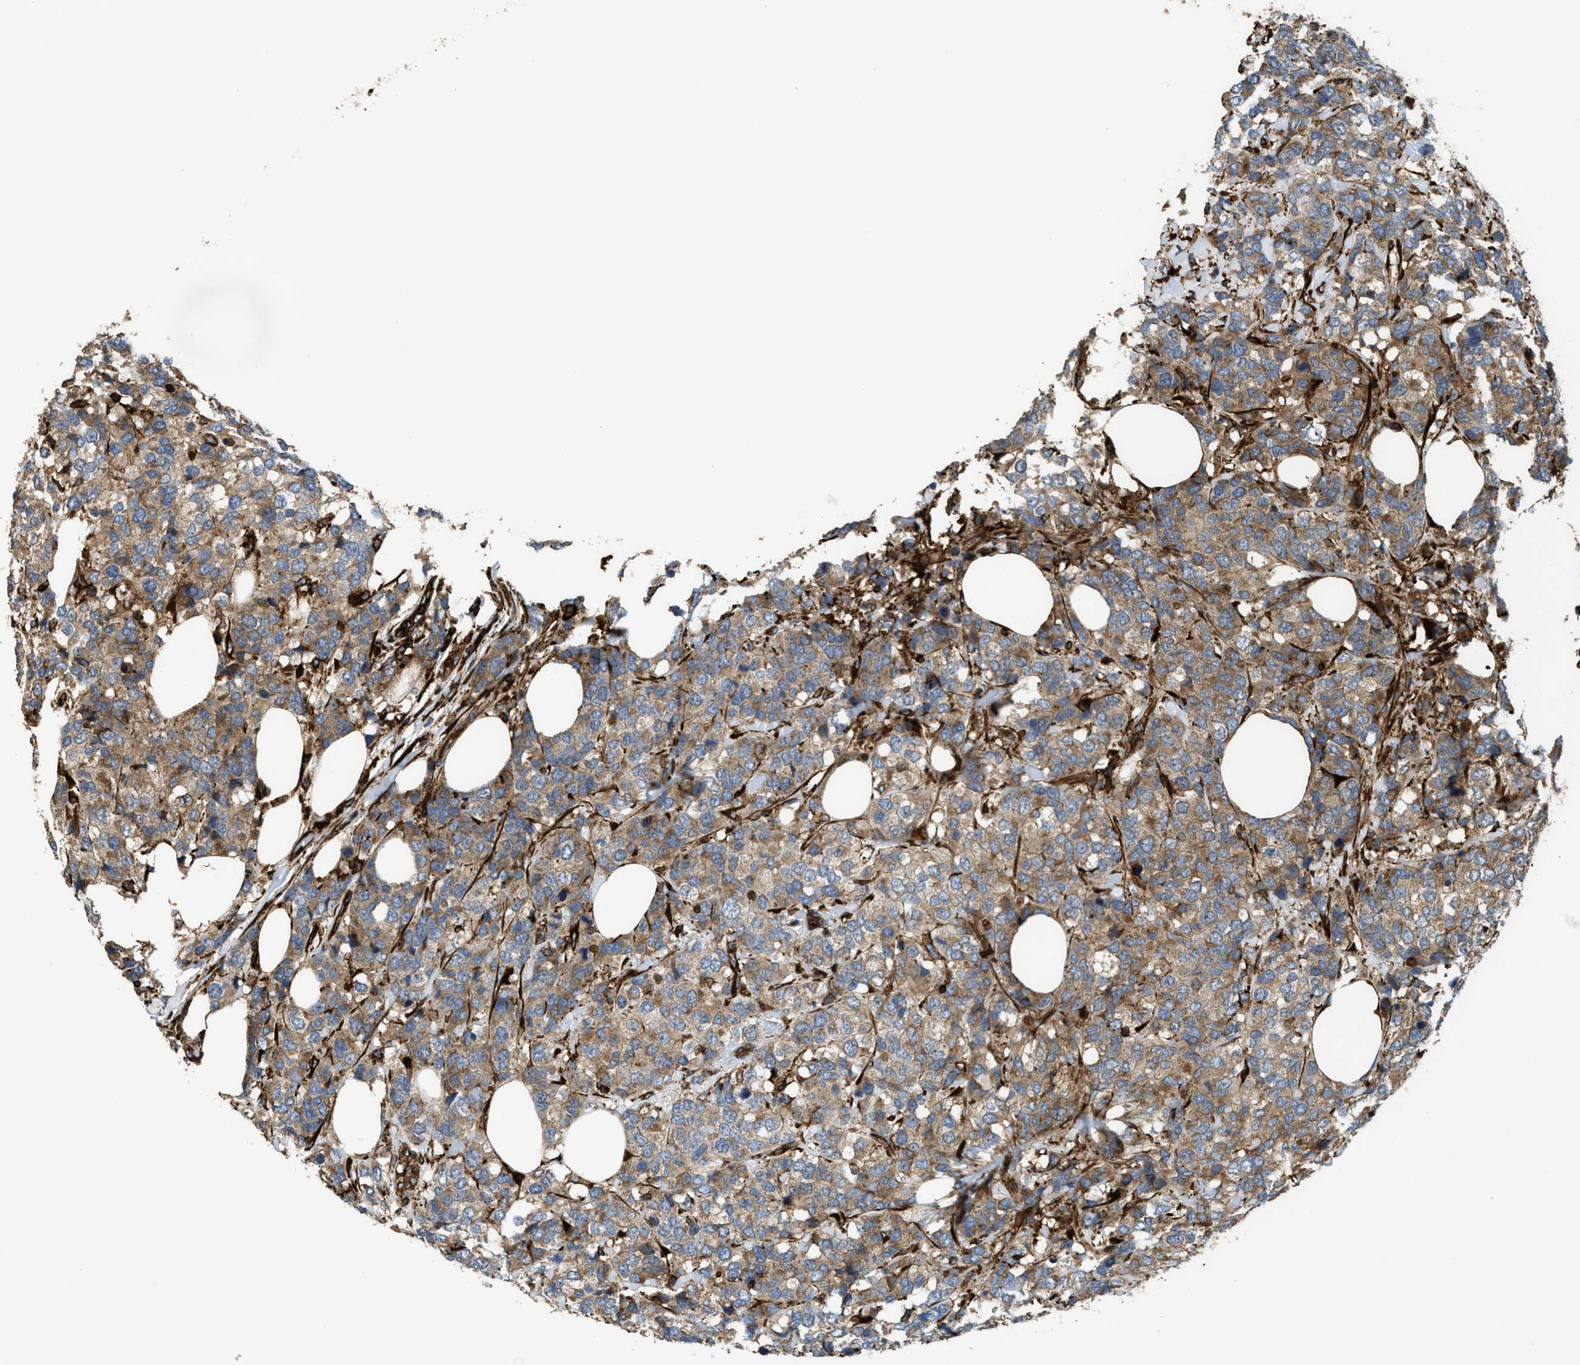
{"staining": {"intensity": "moderate", "quantity": ">75%", "location": "cytoplasmic/membranous"}, "tissue": "breast cancer", "cell_type": "Tumor cells", "image_type": "cancer", "snomed": [{"axis": "morphology", "description": "Lobular carcinoma"}, {"axis": "topography", "description": "Breast"}], "caption": "A high-resolution histopathology image shows immunohistochemistry (IHC) staining of breast cancer (lobular carcinoma), which reveals moderate cytoplasmic/membranous expression in approximately >75% of tumor cells. (brown staining indicates protein expression, while blue staining denotes nuclei).", "gene": "EGLN1", "patient": {"sex": "female", "age": 59}}